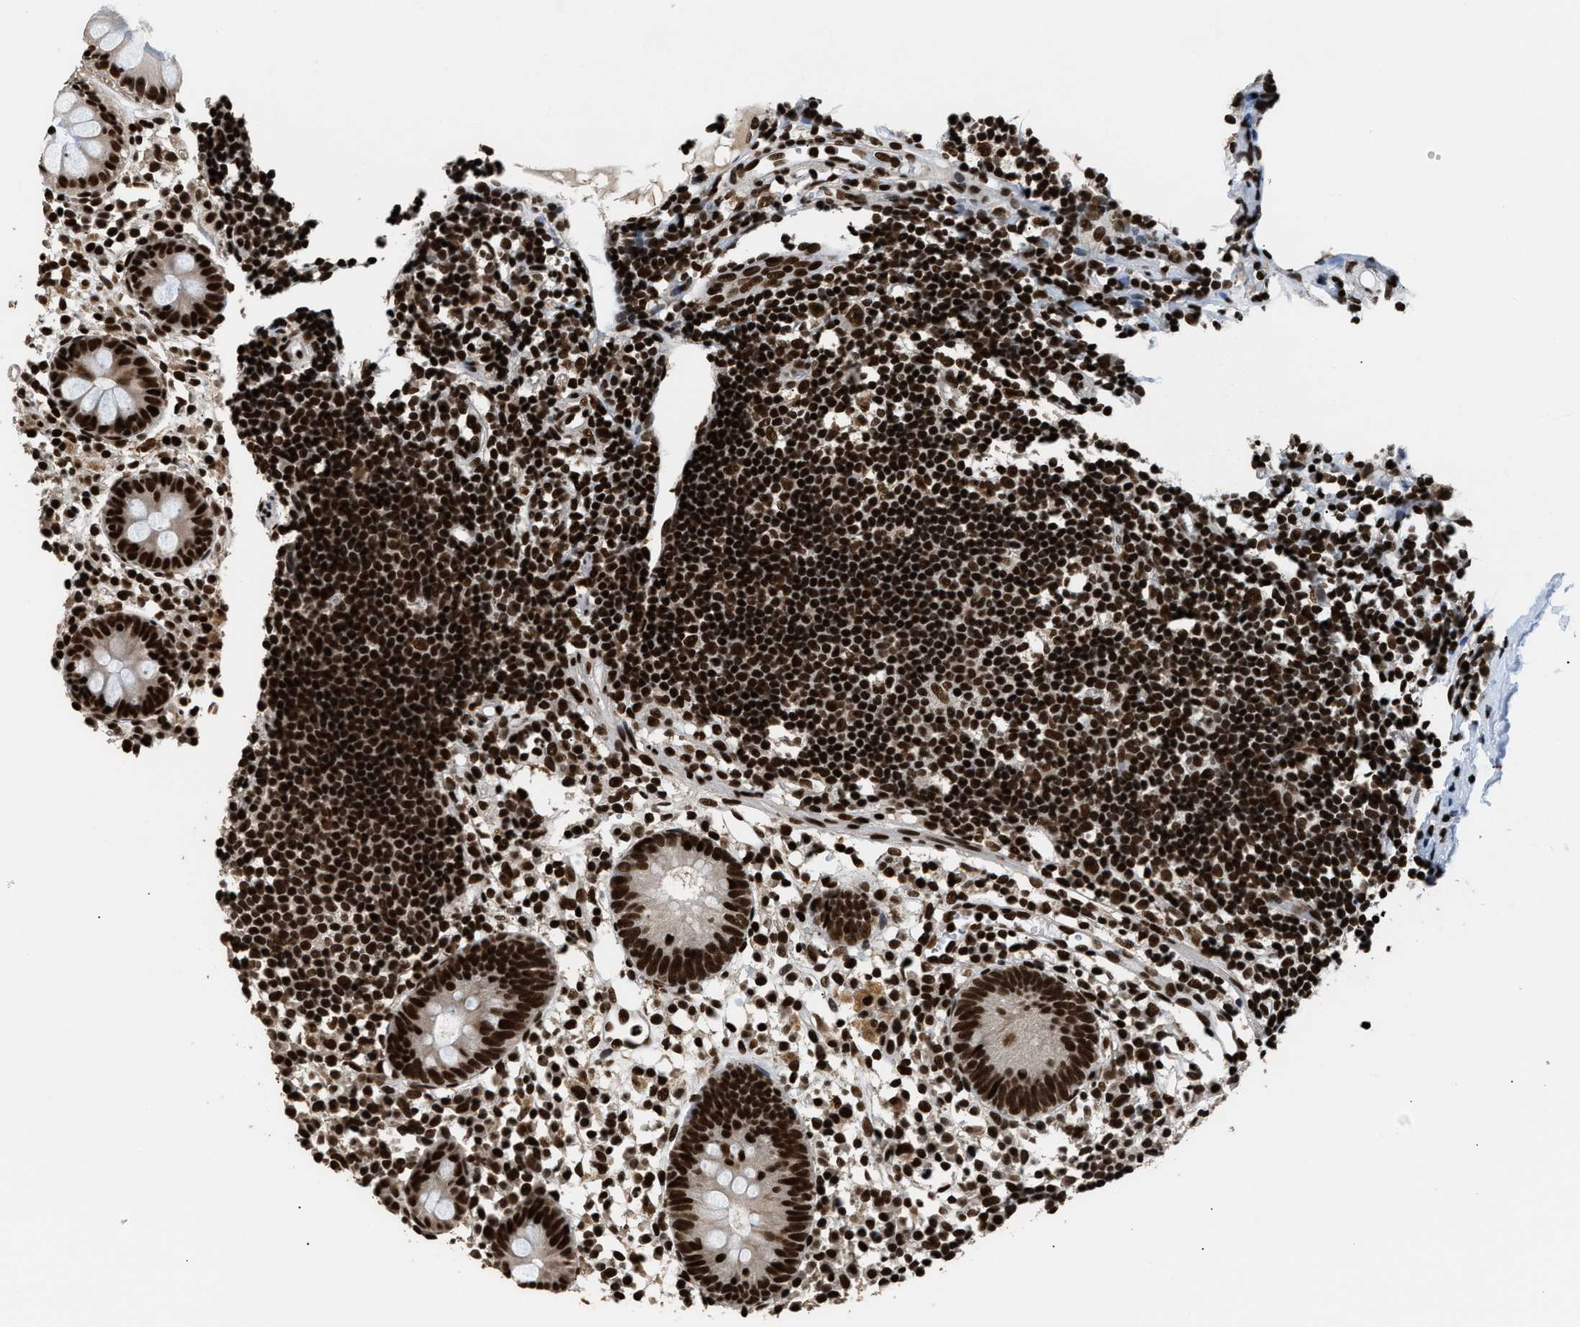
{"staining": {"intensity": "strong", "quantity": ">75%", "location": "nuclear"}, "tissue": "appendix", "cell_type": "Glandular cells", "image_type": "normal", "snomed": [{"axis": "morphology", "description": "Normal tissue, NOS"}, {"axis": "topography", "description": "Appendix"}], "caption": "Protein staining of benign appendix exhibits strong nuclear staining in about >75% of glandular cells. The staining was performed using DAB (3,3'-diaminobenzidine) to visualize the protein expression in brown, while the nuclei were stained in blue with hematoxylin (Magnification: 20x).", "gene": "RAD21", "patient": {"sex": "female", "age": 20}}